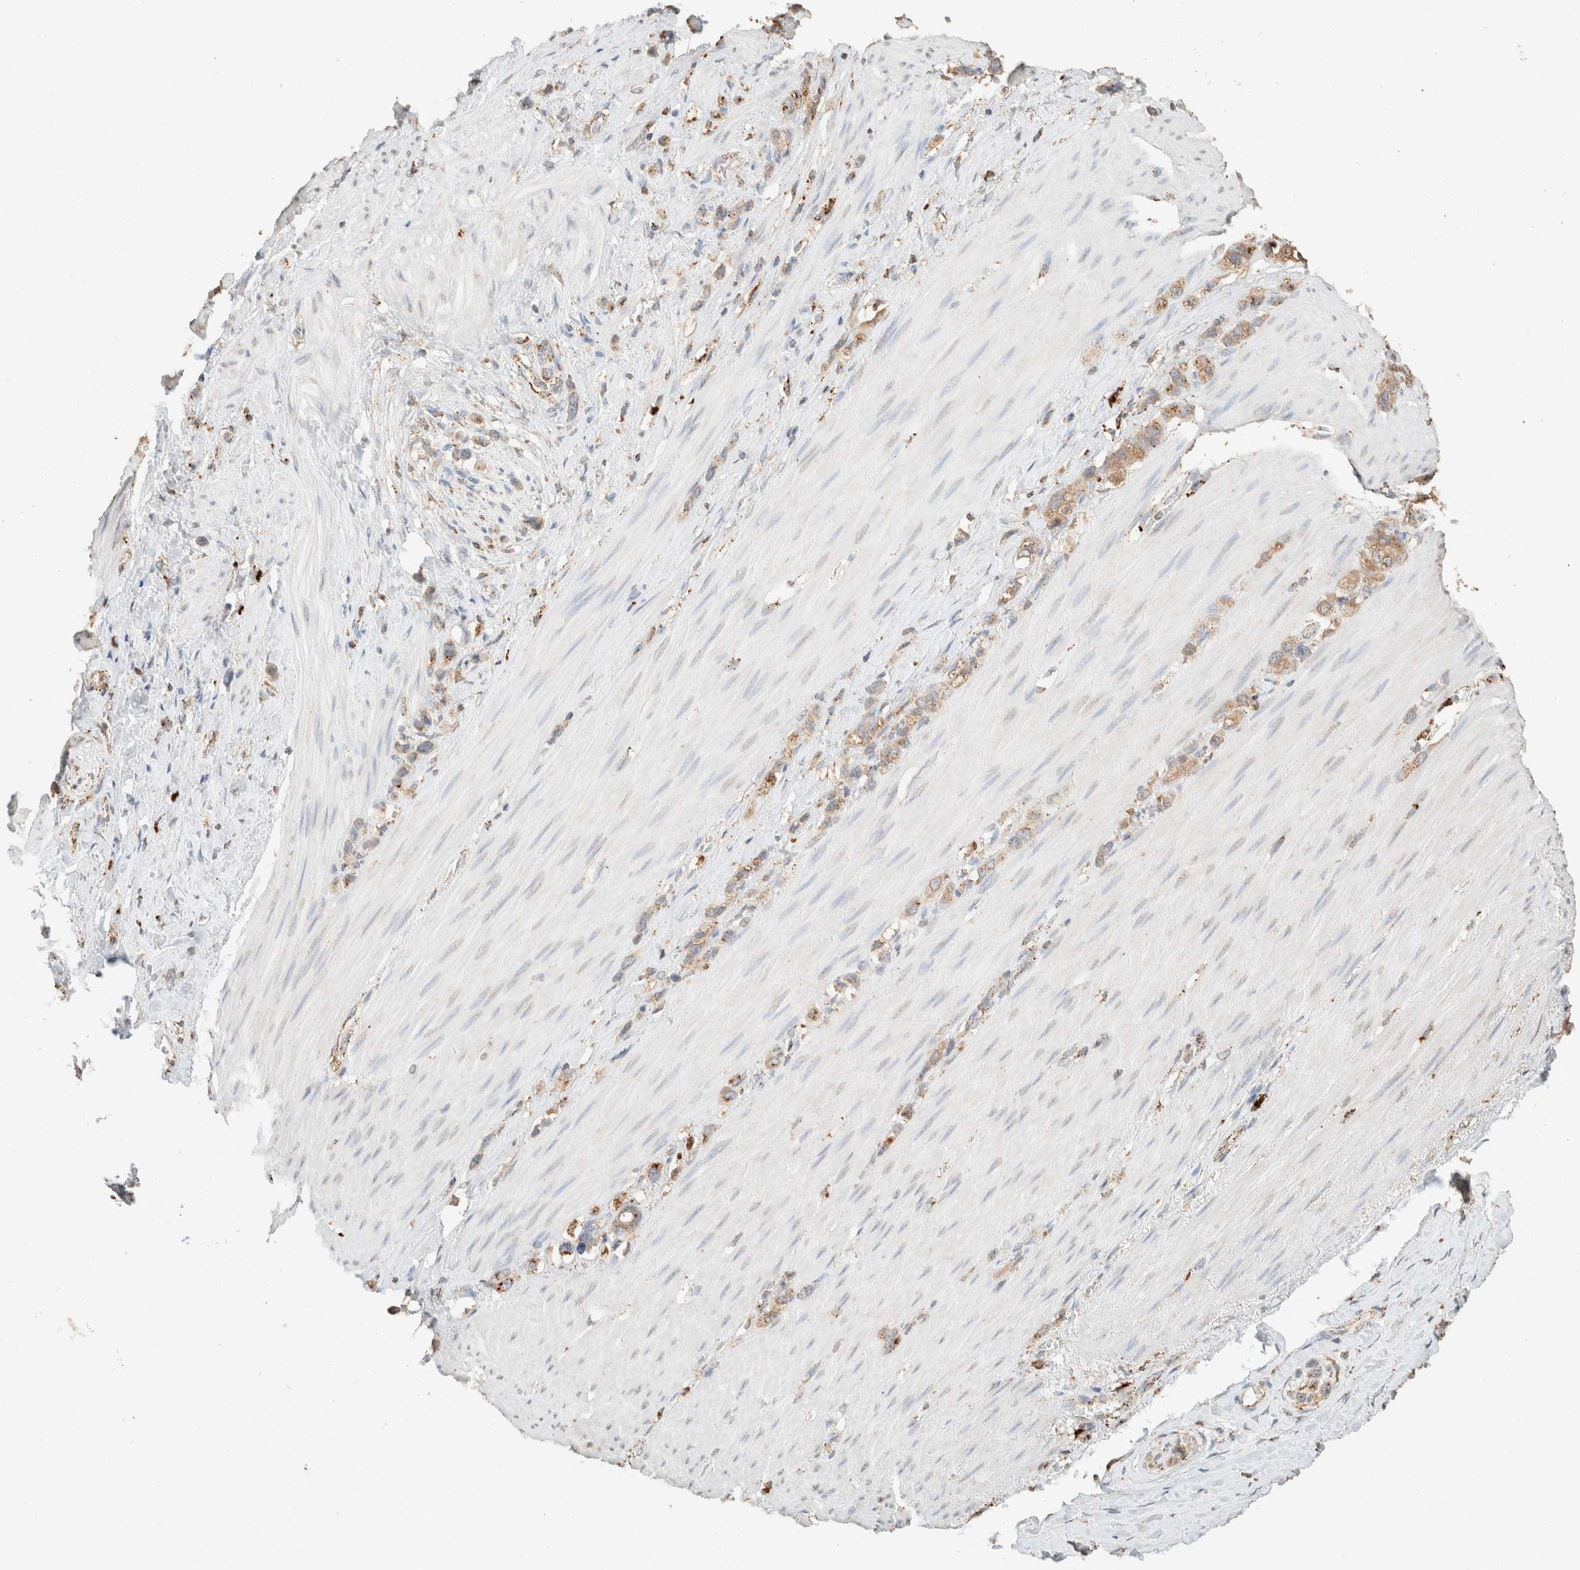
{"staining": {"intensity": "moderate", "quantity": ">75%", "location": "cytoplasmic/membranous"}, "tissue": "stomach cancer", "cell_type": "Tumor cells", "image_type": "cancer", "snomed": [{"axis": "morphology", "description": "Normal tissue, NOS"}, {"axis": "morphology", "description": "Adenocarcinoma, NOS"}, {"axis": "morphology", "description": "Adenocarcinoma, High grade"}, {"axis": "topography", "description": "Stomach, upper"}, {"axis": "topography", "description": "Stomach"}], "caption": "Human stomach cancer stained with a brown dye shows moderate cytoplasmic/membranous positive staining in approximately >75% of tumor cells.", "gene": "CTSC", "patient": {"sex": "female", "age": 65}}